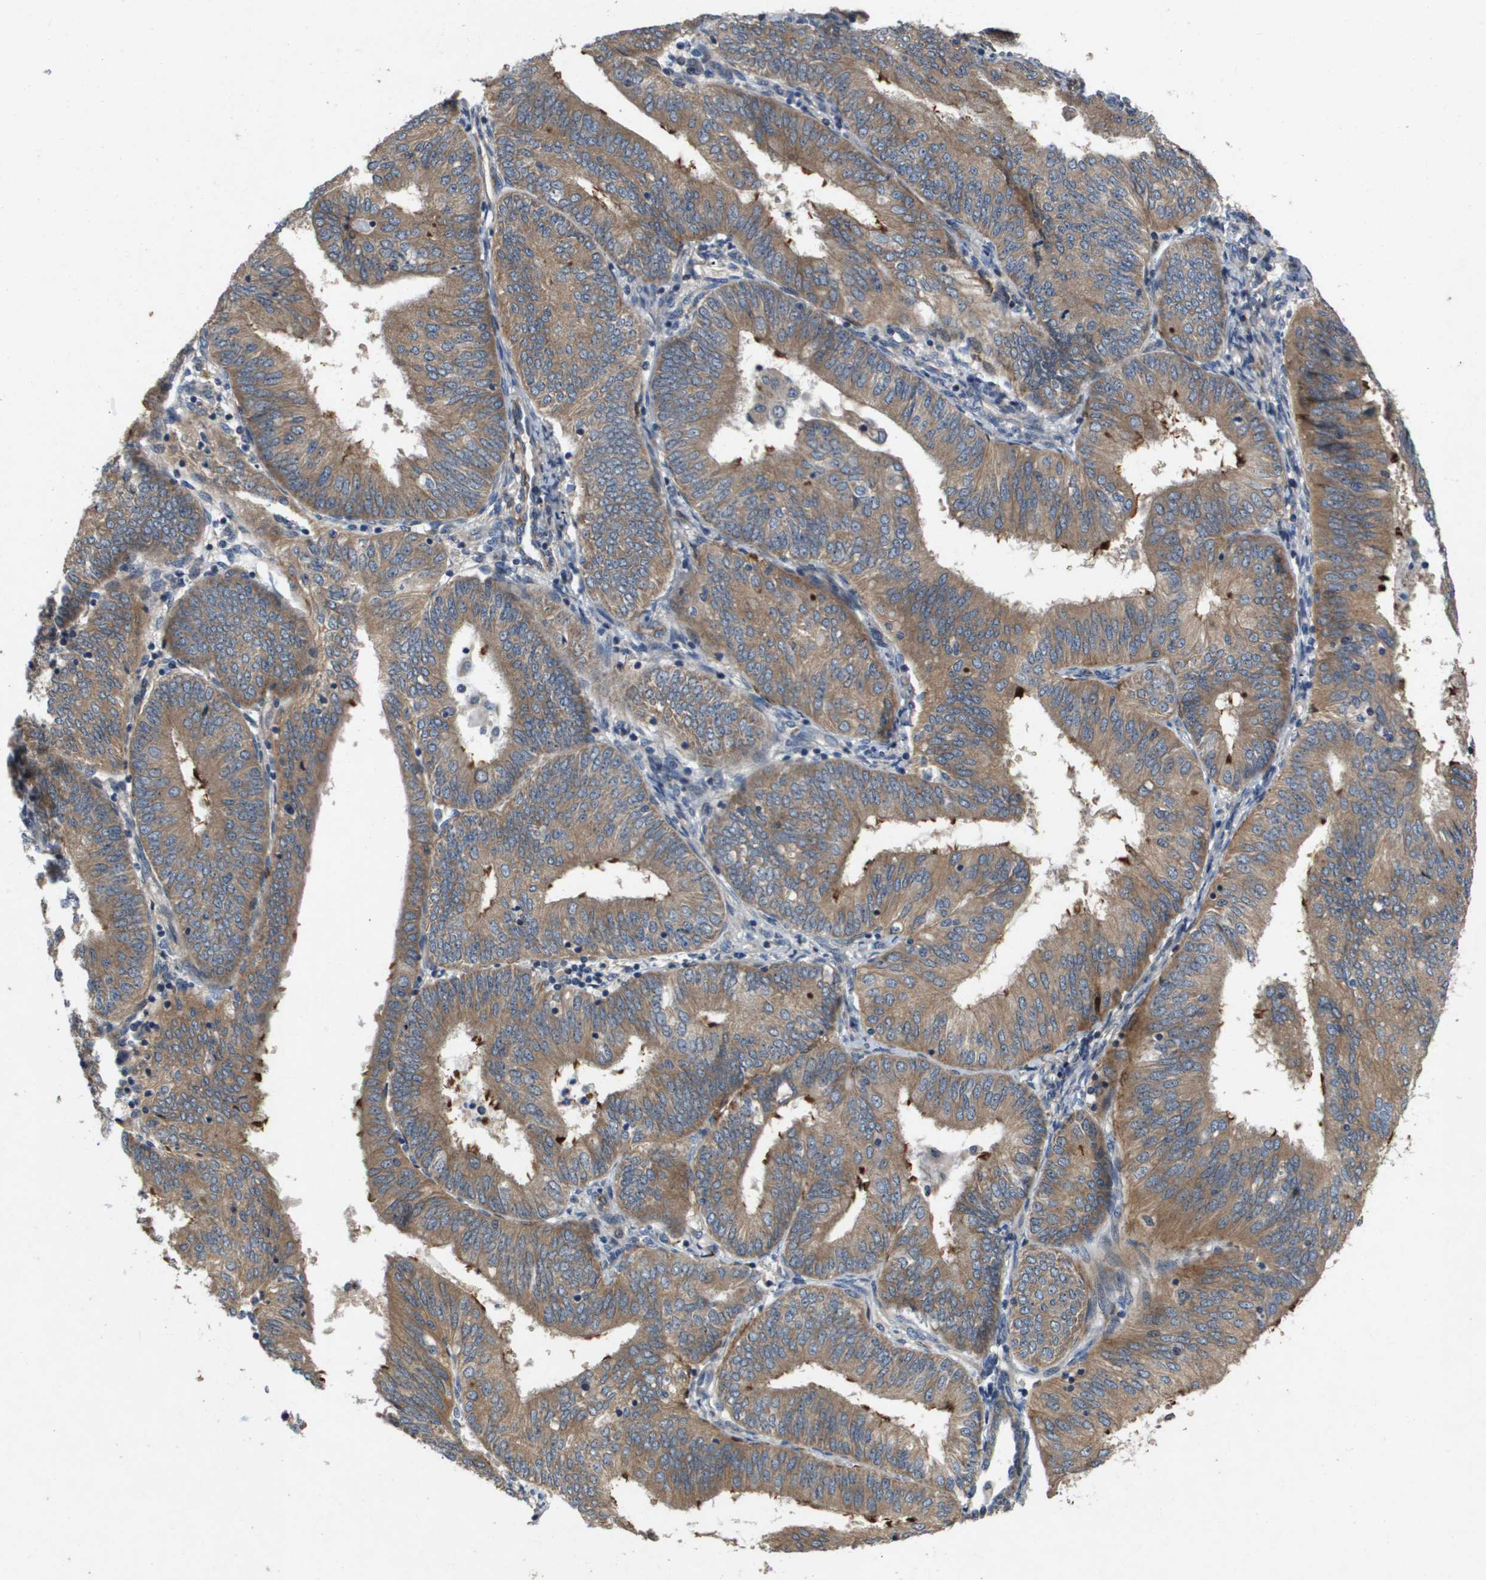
{"staining": {"intensity": "moderate", "quantity": ">75%", "location": "cytoplasmic/membranous"}, "tissue": "endometrial cancer", "cell_type": "Tumor cells", "image_type": "cancer", "snomed": [{"axis": "morphology", "description": "Adenocarcinoma, NOS"}, {"axis": "topography", "description": "Endometrium"}], "caption": "Immunohistochemical staining of endometrial adenocarcinoma exhibits medium levels of moderate cytoplasmic/membranous protein expression in approximately >75% of tumor cells. (IHC, brightfield microscopy, high magnification).", "gene": "ENTPD2", "patient": {"sex": "female", "age": 58}}